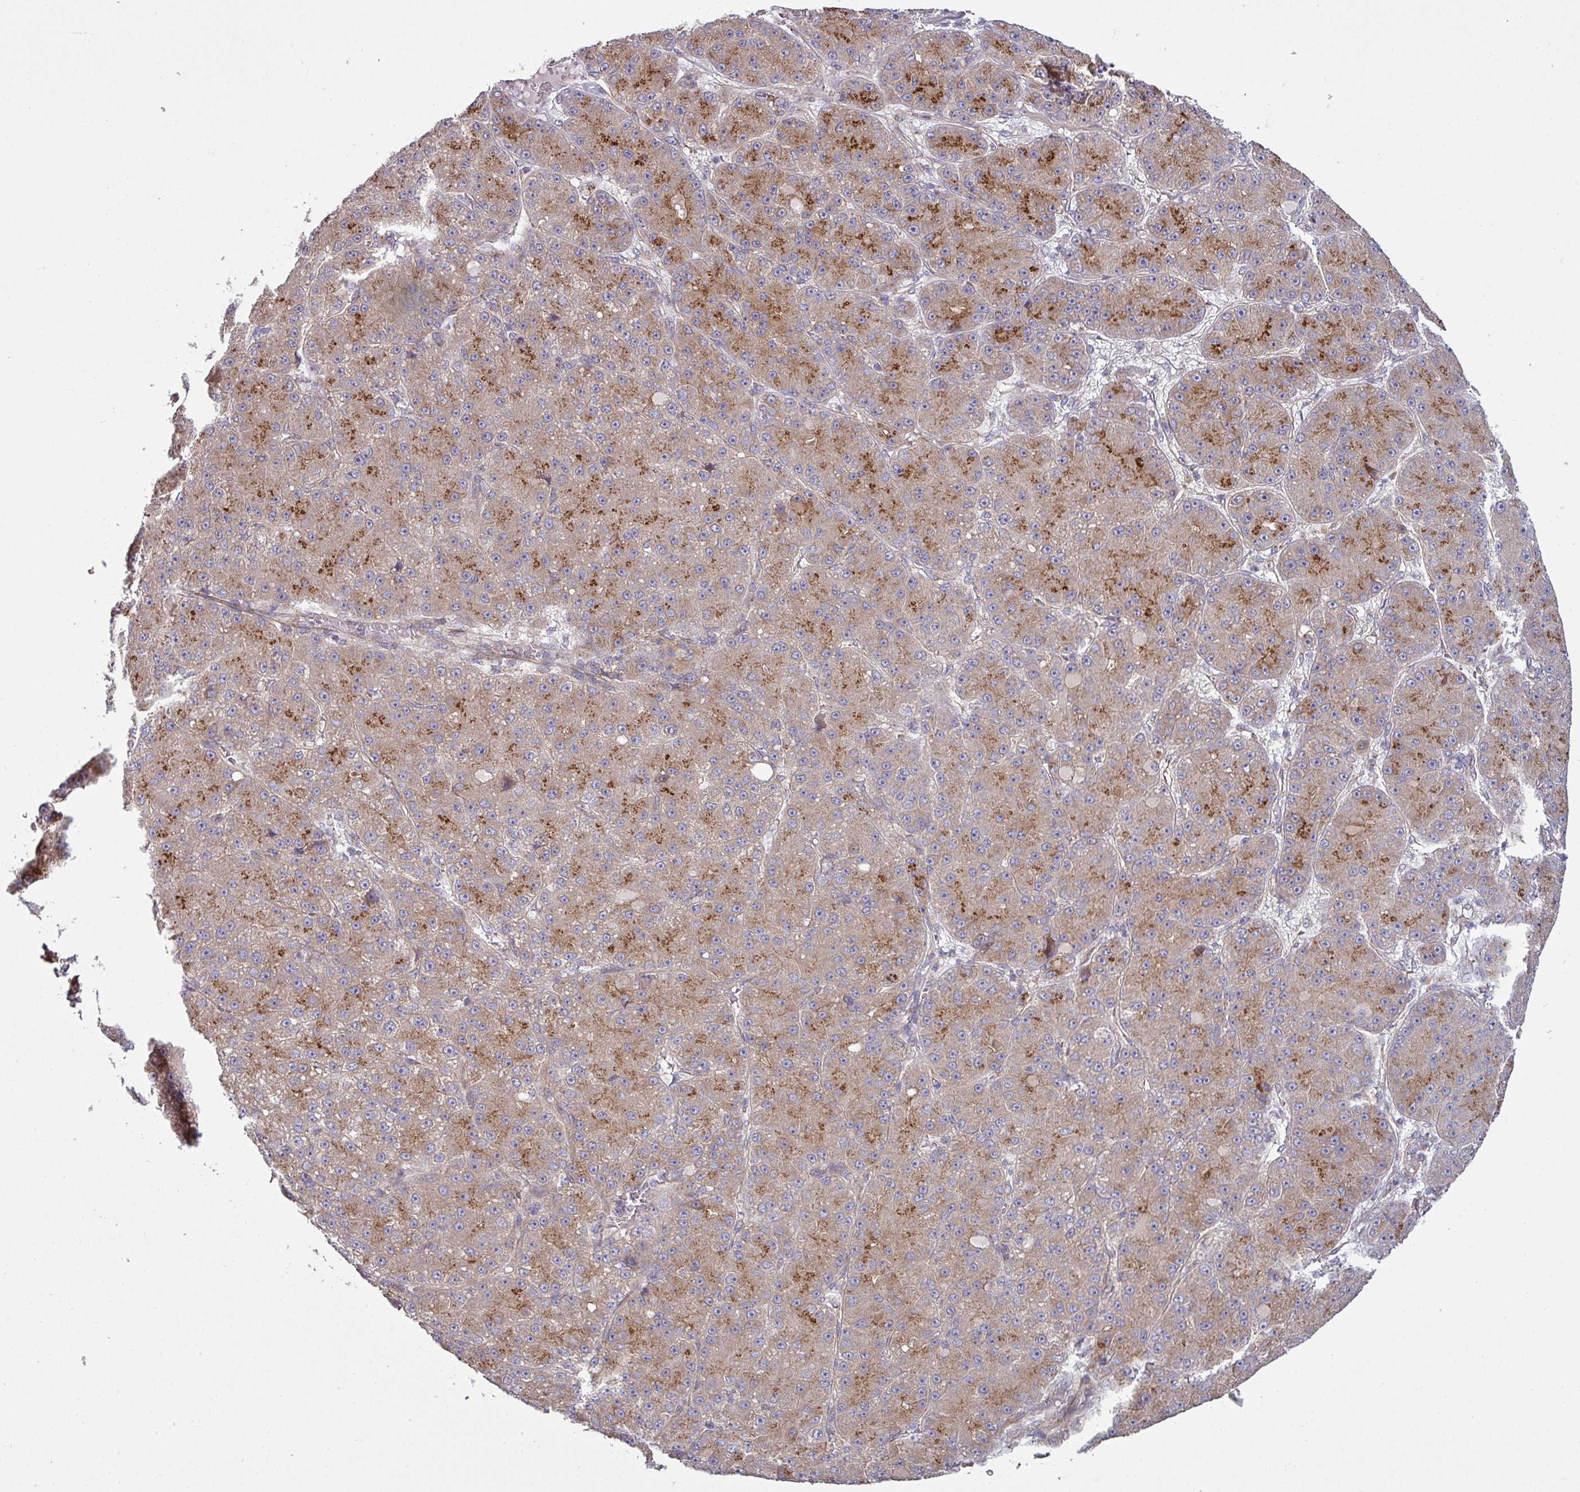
{"staining": {"intensity": "moderate", "quantity": "25%-75%", "location": "cytoplasmic/membranous"}, "tissue": "liver cancer", "cell_type": "Tumor cells", "image_type": "cancer", "snomed": [{"axis": "morphology", "description": "Carcinoma, Hepatocellular, NOS"}, {"axis": "topography", "description": "Liver"}], "caption": "Hepatocellular carcinoma (liver) stained with a protein marker shows moderate staining in tumor cells.", "gene": "TIMMDC1", "patient": {"sex": "male", "age": 67}}